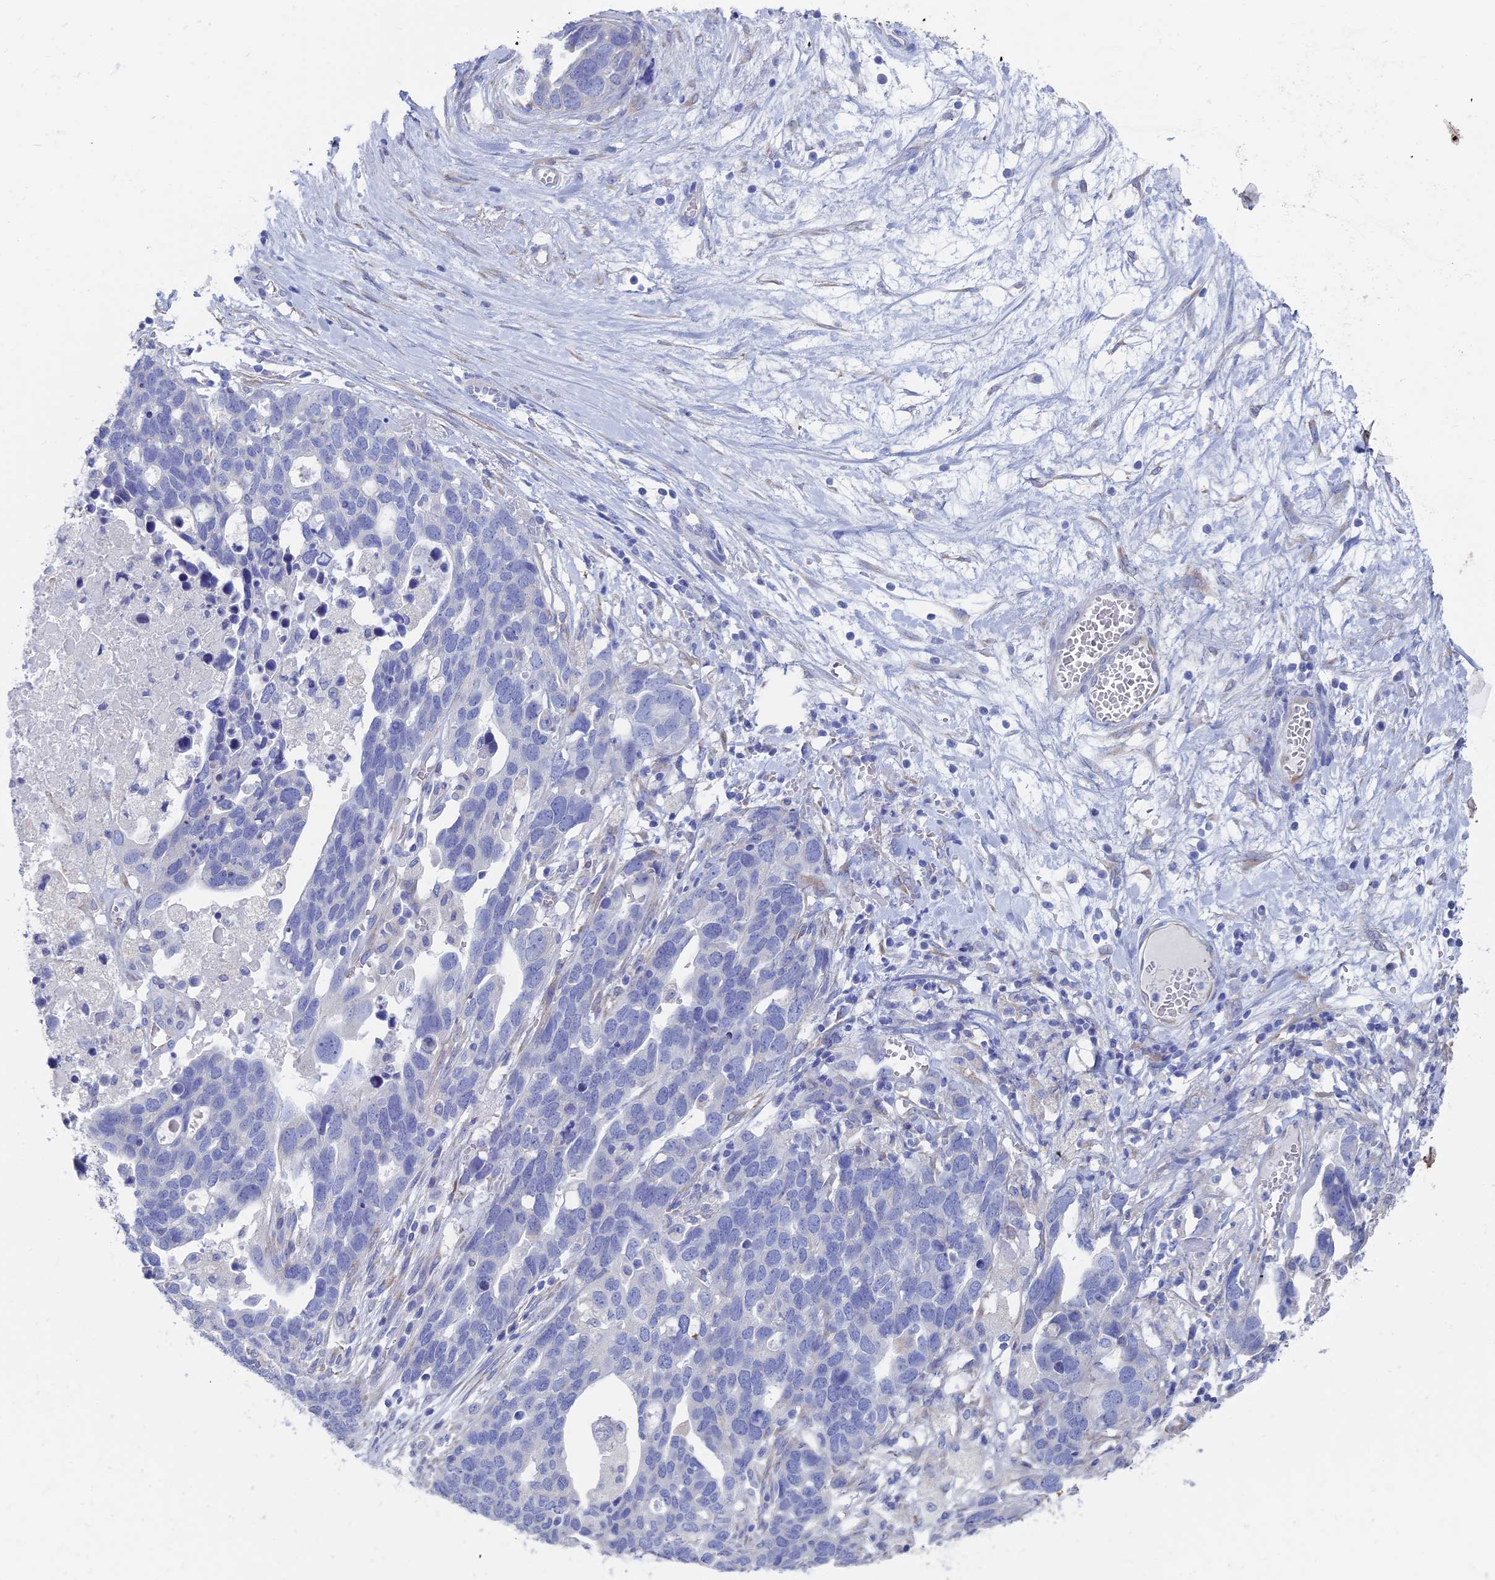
{"staining": {"intensity": "negative", "quantity": "none", "location": "none"}, "tissue": "ovarian cancer", "cell_type": "Tumor cells", "image_type": "cancer", "snomed": [{"axis": "morphology", "description": "Cystadenocarcinoma, serous, NOS"}, {"axis": "topography", "description": "Ovary"}], "caption": "DAB immunohistochemical staining of human serous cystadenocarcinoma (ovarian) exhibits no significant expression in tumor cells.", "gene": "TNNT3", "patient": {"sex": "female", "age": 54}}